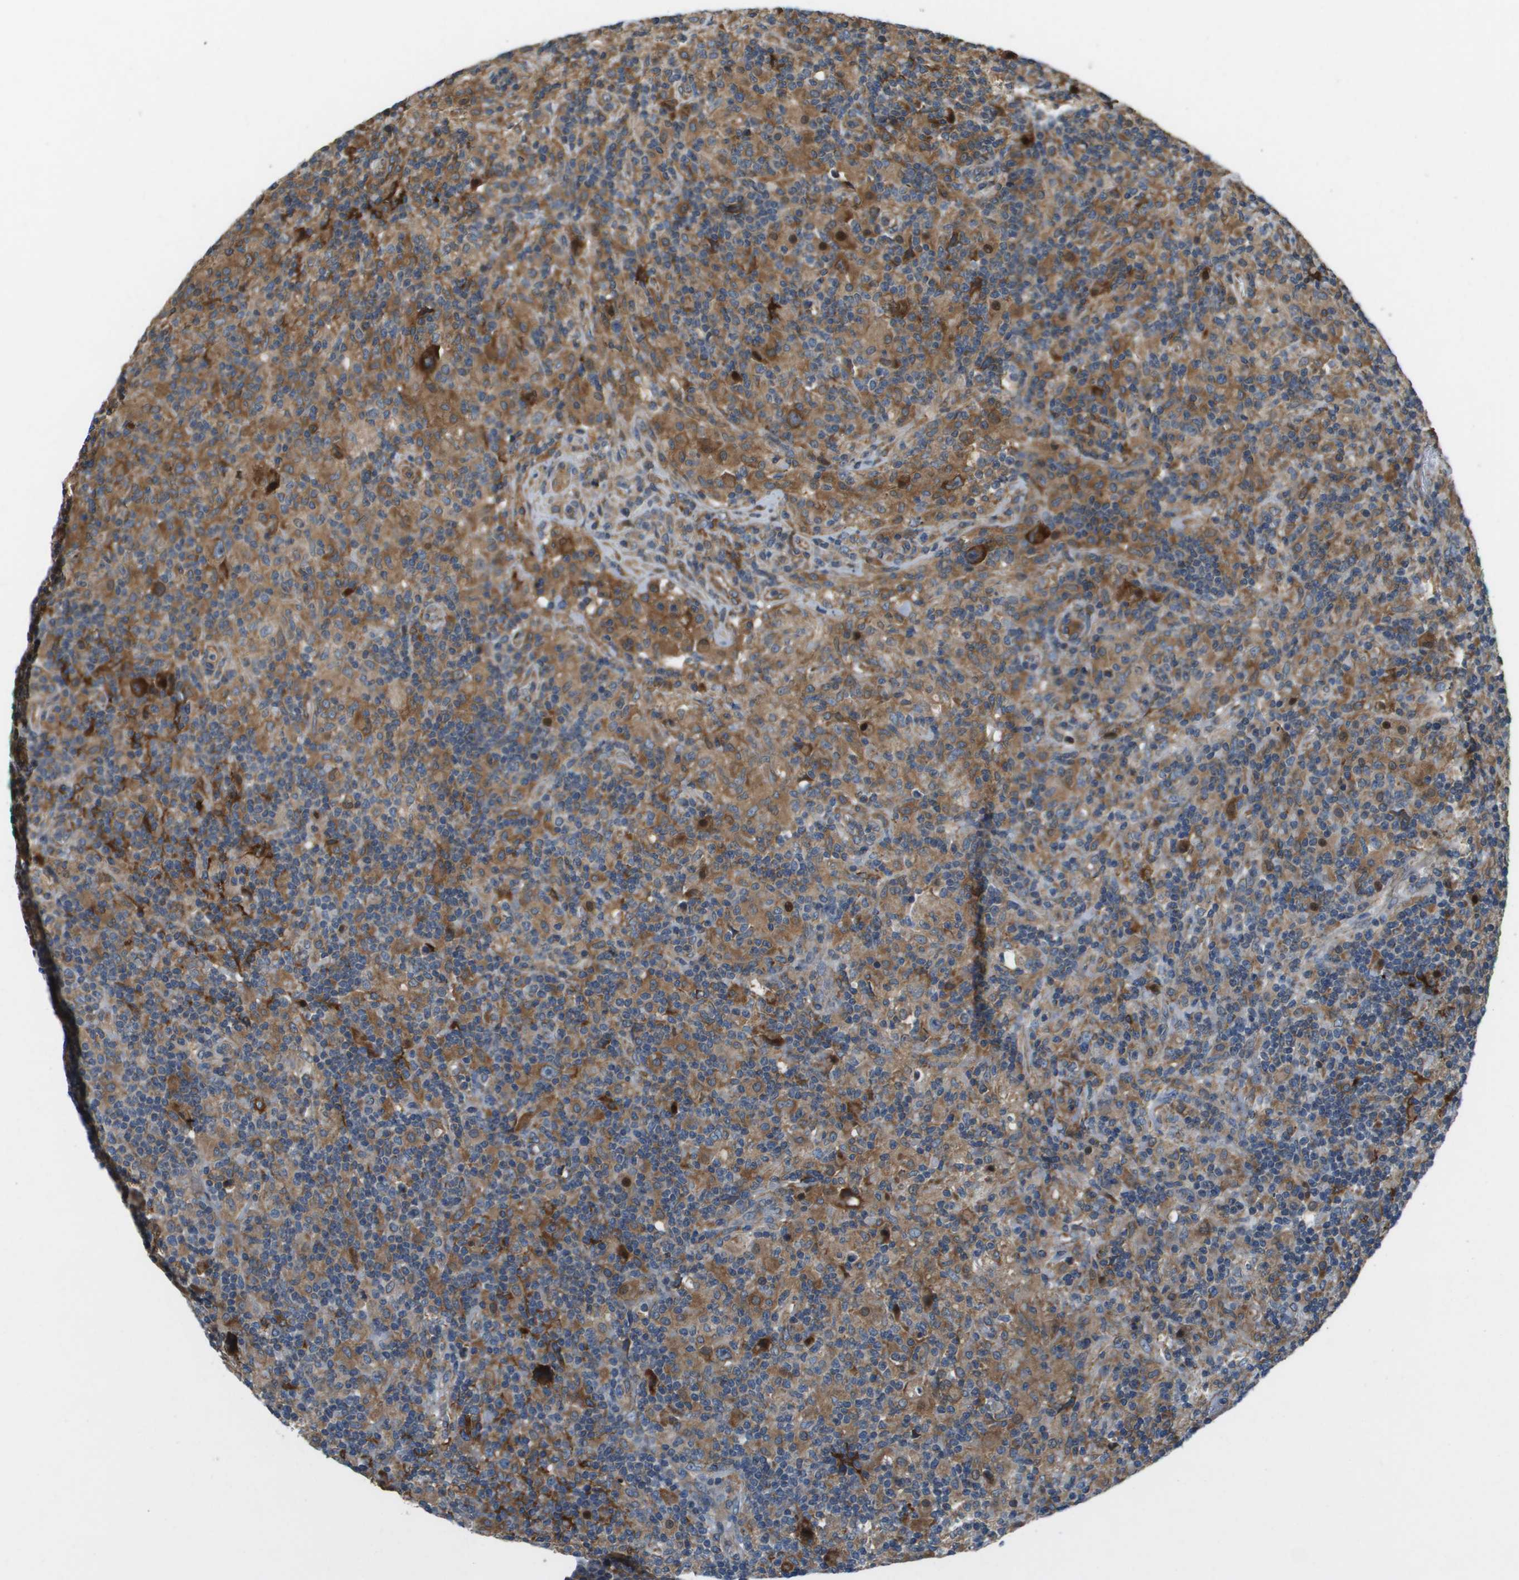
{"staining": {"intensity": "strong", "quantity": "25%-75%", "location": "cytoplasmic/membranous"}, "tissue": "lymphoma", "cell_type": "Tumor cells", "image_type": "cancer", "snomed": [{"axis": "morphology", "description": "Hodgkin's disease, NOS"}, {"axis": "topography", "description": "Lymph node"}], "caption": "This histopathology image exhibits immunohistochemistry (IHC) staining of human lymphoma, with high strong cytoplasmic/membranous staining in about 25%-75% of tumor cells.", "gene": "SAMSN1", "patient": {"sex": "male", "age": 70}}